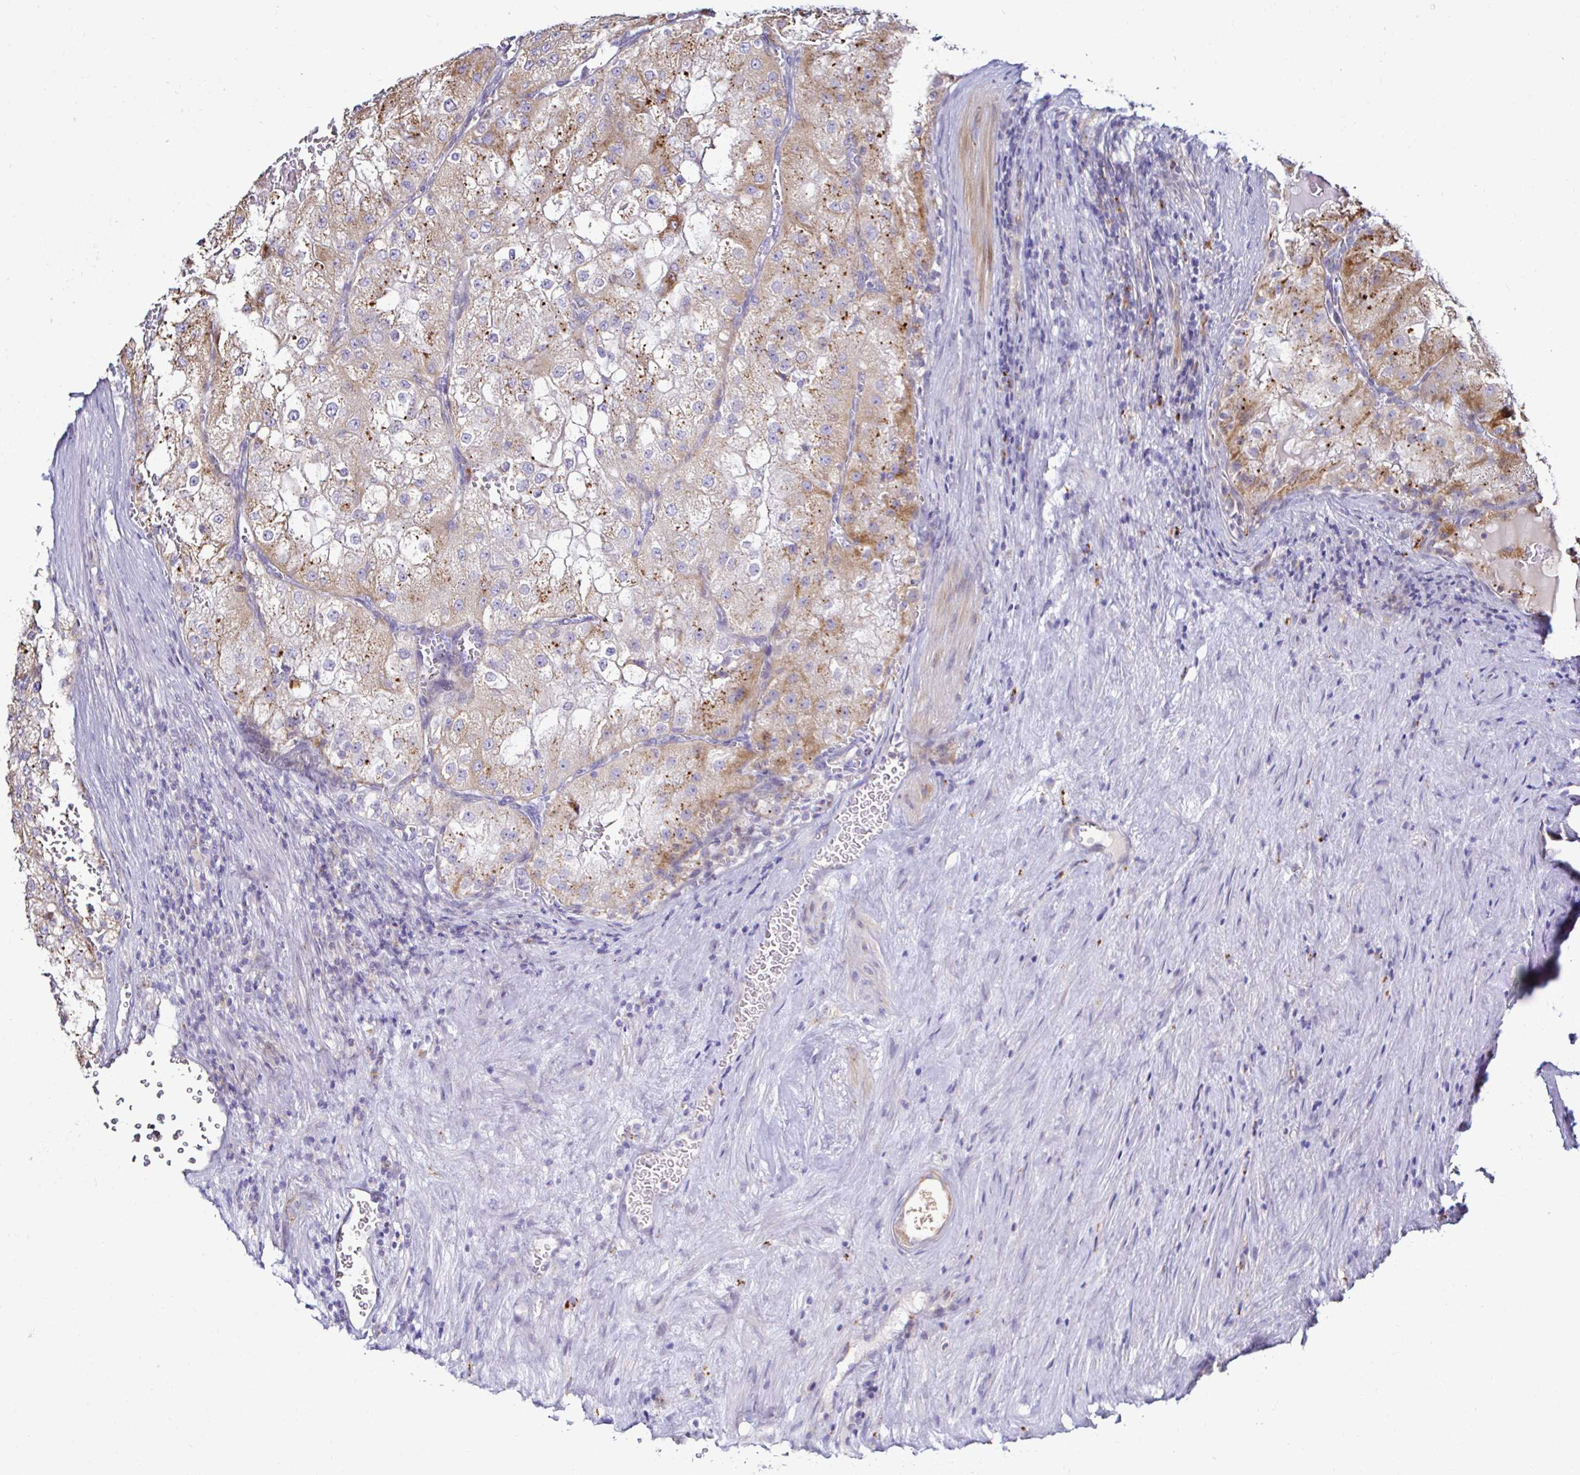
{"staining": {"intensity": "moderate", "quantity": "25%-75%", "location": "cytoplasmic/membranous"}, "tissue": "renal cancer", "cell_type": "Tumor cells", "image_type": "cancer", "snomed": [{"axis": "morphology", "description": "Adenocarcinoma, NOS"}, {"axis": "topography", "description": "Kidney"}], "caption": "This micrograph reveals adenocarcinoma (renal) stained with immunohistochemistry (IHC) to label a protein in brown. The cytoplasmic/membranous of tumor cells show moderate positivity for the protein. Nuclei are counter-stained blue.", "gene": "GALNS", "patient": {"sex": "female", "age": 74}}